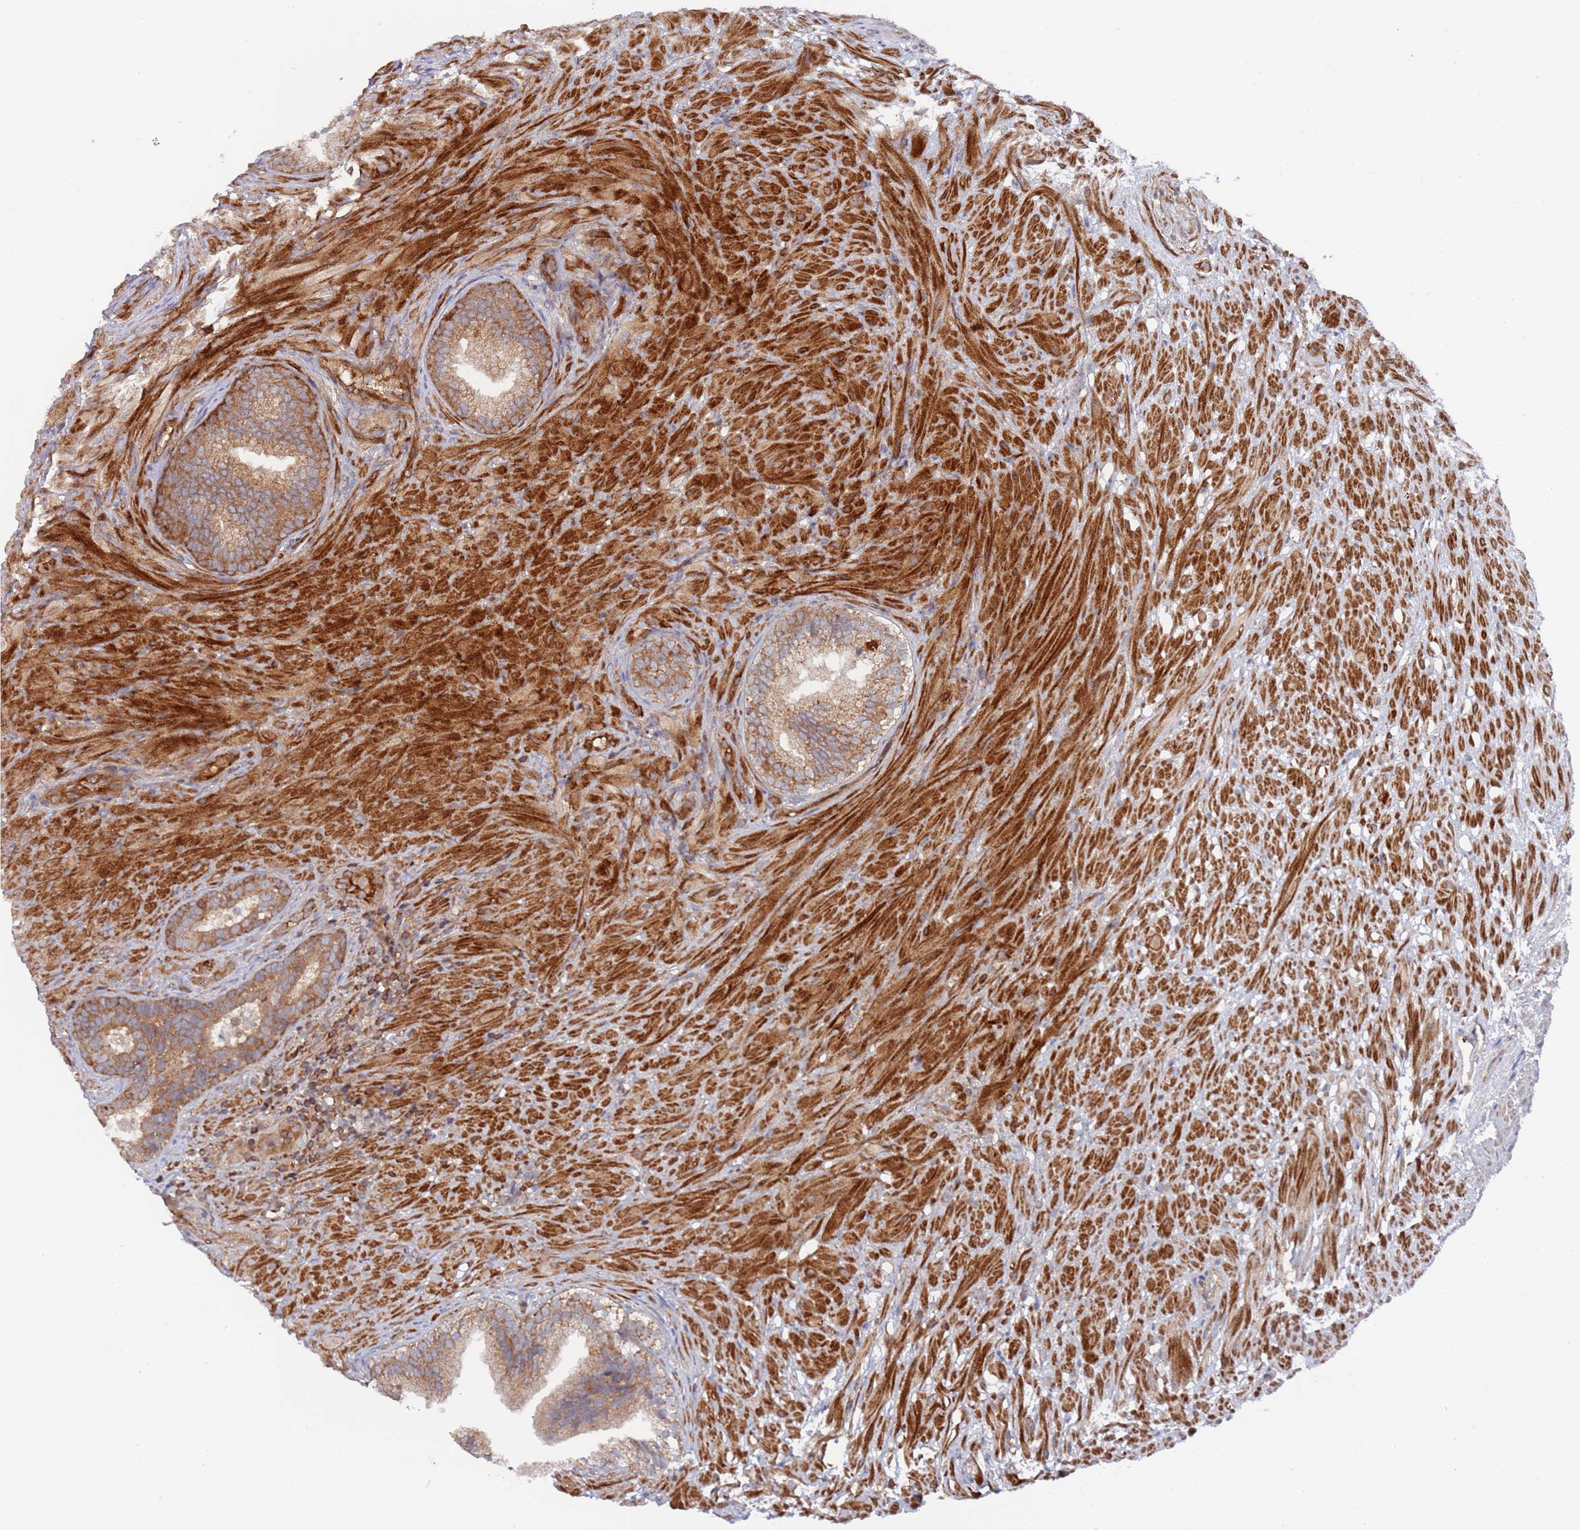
{"staining": {"intensity": "moderate", "quantity": ">75%", "location": "cytoplasmic/membranous"}, "tissue": "prostate", "cell_type": "Glandular cells", "image_type": "normal", "snomed": [{"axis": "morphology", "description": "Normal tissue, NOS"}, {"axis": "topography", "description": "Prostate"}], "caption": "Immunohistochemistry photomicrograph of benign prostate: human prostate stained using immunohistochemistry (IHC) shows medium levels of moderate protein expression localized specifically in the cytoplasmic/membranous of glandular cells, appearing as a cytoplasmic/membranous brown color.", "gene": "DDX60", "patient": {"sex": "male", "age": 76}}